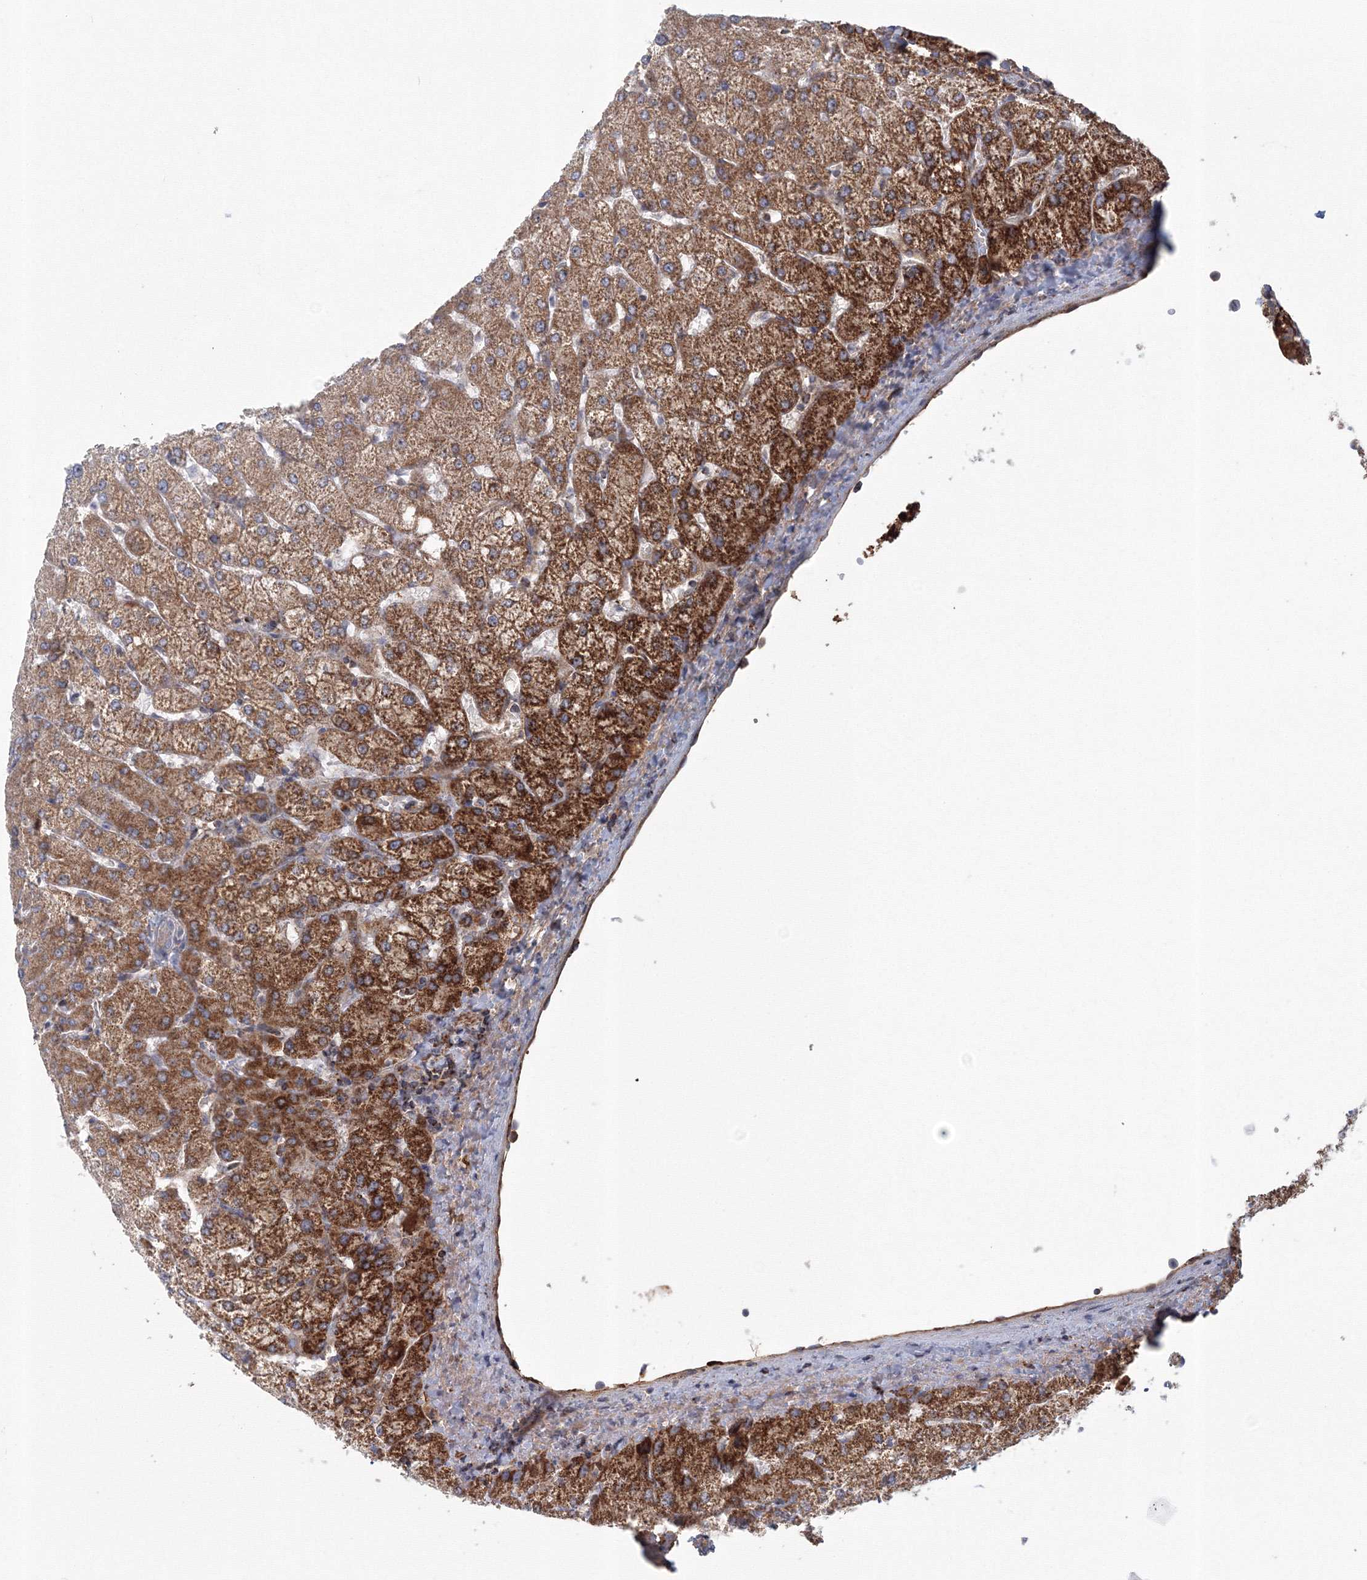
{"staining": {"intensity": "negative", "quantity": "none", "location": "none"}, "tissue": "liver", "cell_type": "Cholangiocytes", "image_type": "normal", "snomed": [{"axis": "morphology", "description": "Normal tissue, NOS"}, {"axis": "topography", "description": "Liver"}], "caption": "Immunohistochemistry photomicrograph of benign human liver stained for a protein (brown), which exhibits no expression in cholangiocytes.", "gene": "GRPEL1", "patient": {"sex": "female", "age": 54}}